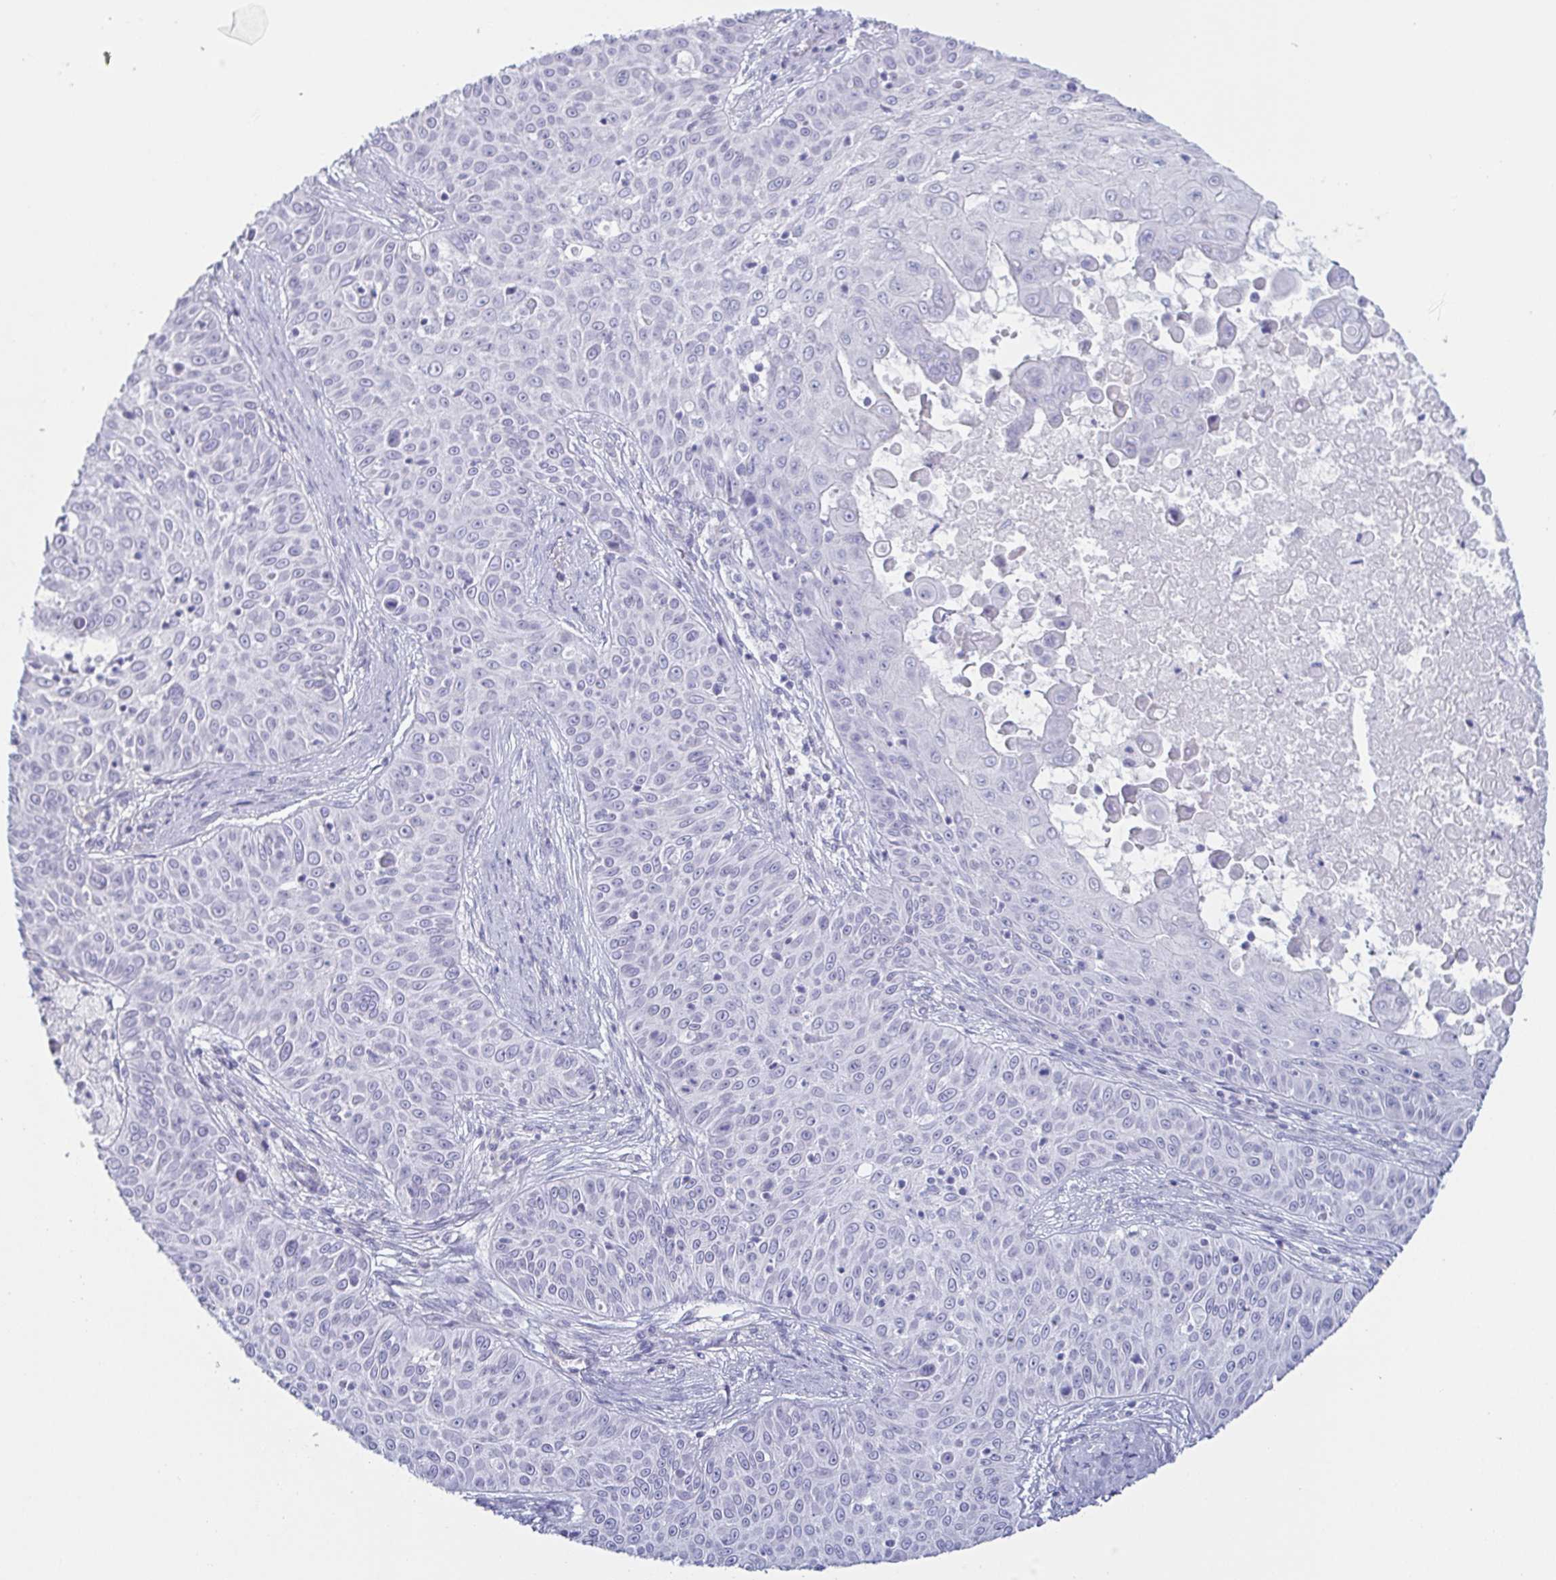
{"staining": {"intensity": "negative", "quantity": "none", "location": "none"}, "tissue": "skin cancer", "cell_type": "Tumor cells", "image_type": "cancer", "snomed": [{"axis": "morphology", "description": "Squamous cell carcinoma, NOS"}, {"axis": "topography", "description": "Skin"}], "caption": "The image exhibits no staining of tumor cells in squamous cell carcinoma (skin).", "gene": "PRR4", "patient": {"sex": "male", "age": 82}}